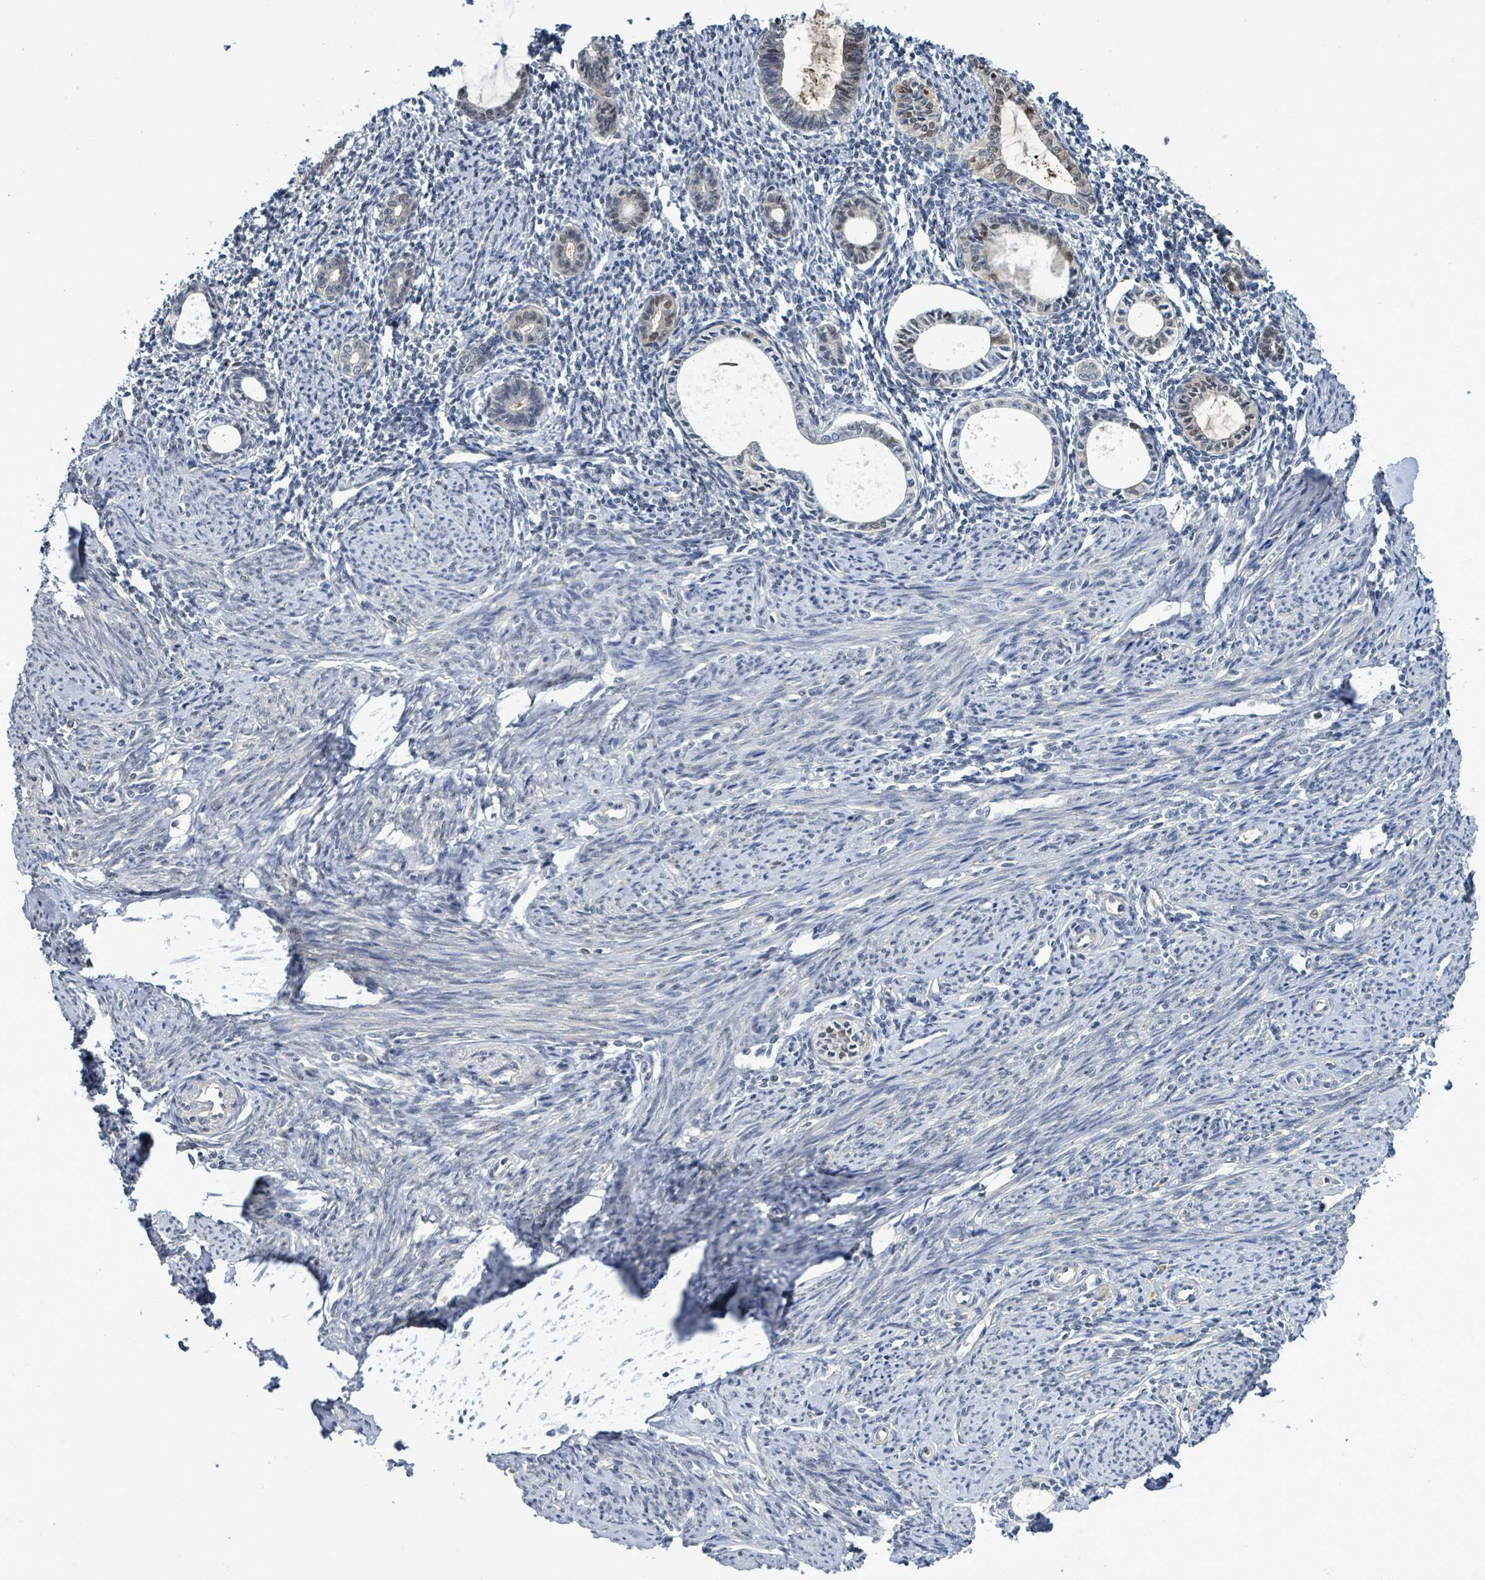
{"staining": {"intensity": "negative", "quantity": "none", "location": "none"}, "tissue": "endometrium", "cell_type": "Cells in endometrial stroma", "image_type": "normal", "snomed": [{"axis": "morphology", "description": "Normal tissue, NOS"}, {"axis": "topography", "description": "Endometrium"}], "caption": "Immunohistochemical staining of benign human endometrium shows no significant staining in cells in endometrial stroma. (DAB (3,3'-diaminobenzidine) immunohistochemistry with hematoxylin counter stain).", "gene": "PGAM1", "patient": {"sex": "female", "age": 63}}